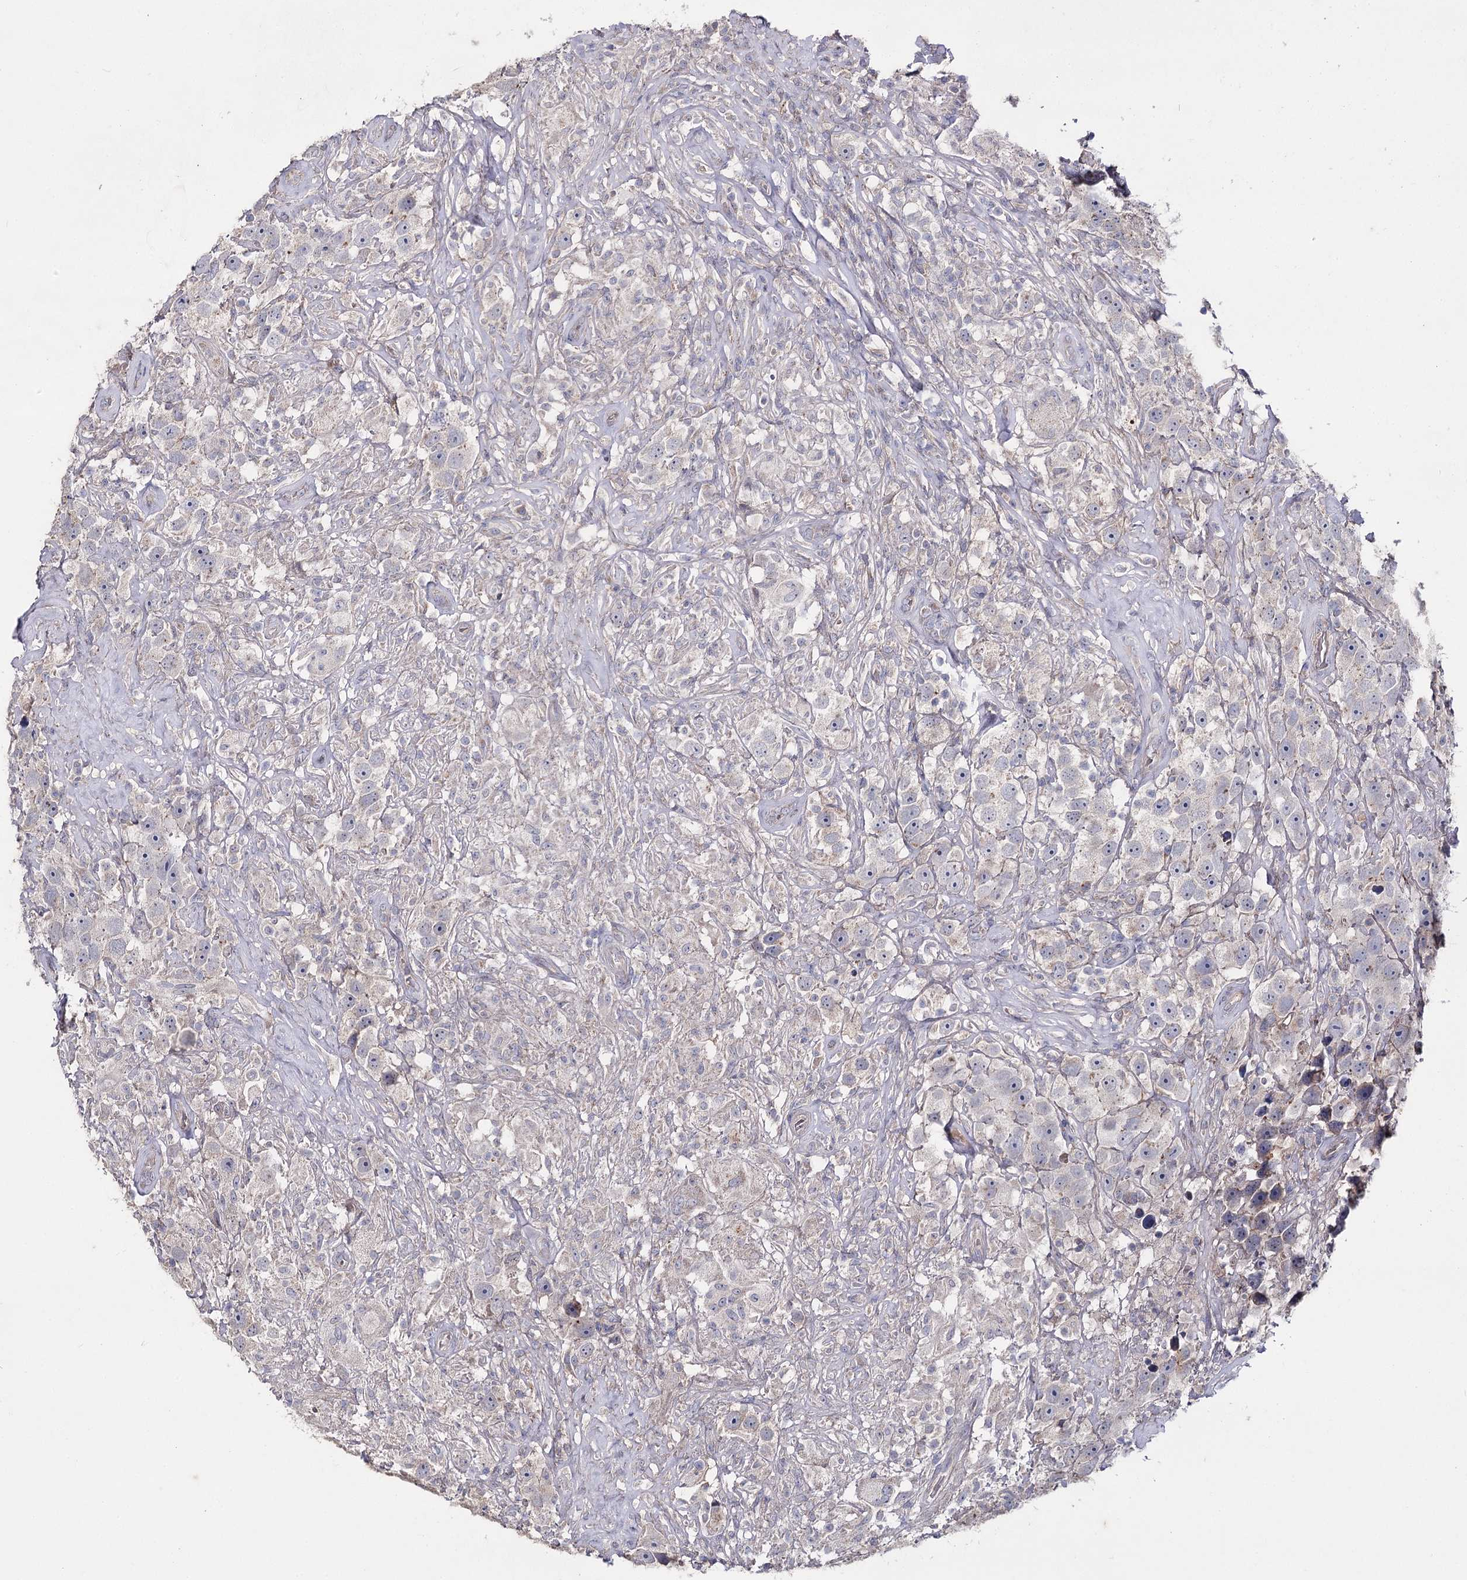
{"staining": {"intensity": "negative", "quantity": "none", "location": "none"}, "tissue": "testis cancer", "cell_type": "Tumor cells", "image_type": "cancer", "snomed": [{"axis": "morphology", "description": "Seminoma, NOS"}, {"axis": "topography", "description": "Testis"}], "caption": "This is an immunohistochemistry (IHC) histopathology image of testis cancer. There is no expression in tumor cells.", "gene": "AURKC", "patient": {"sex": "male", "age": 49}}